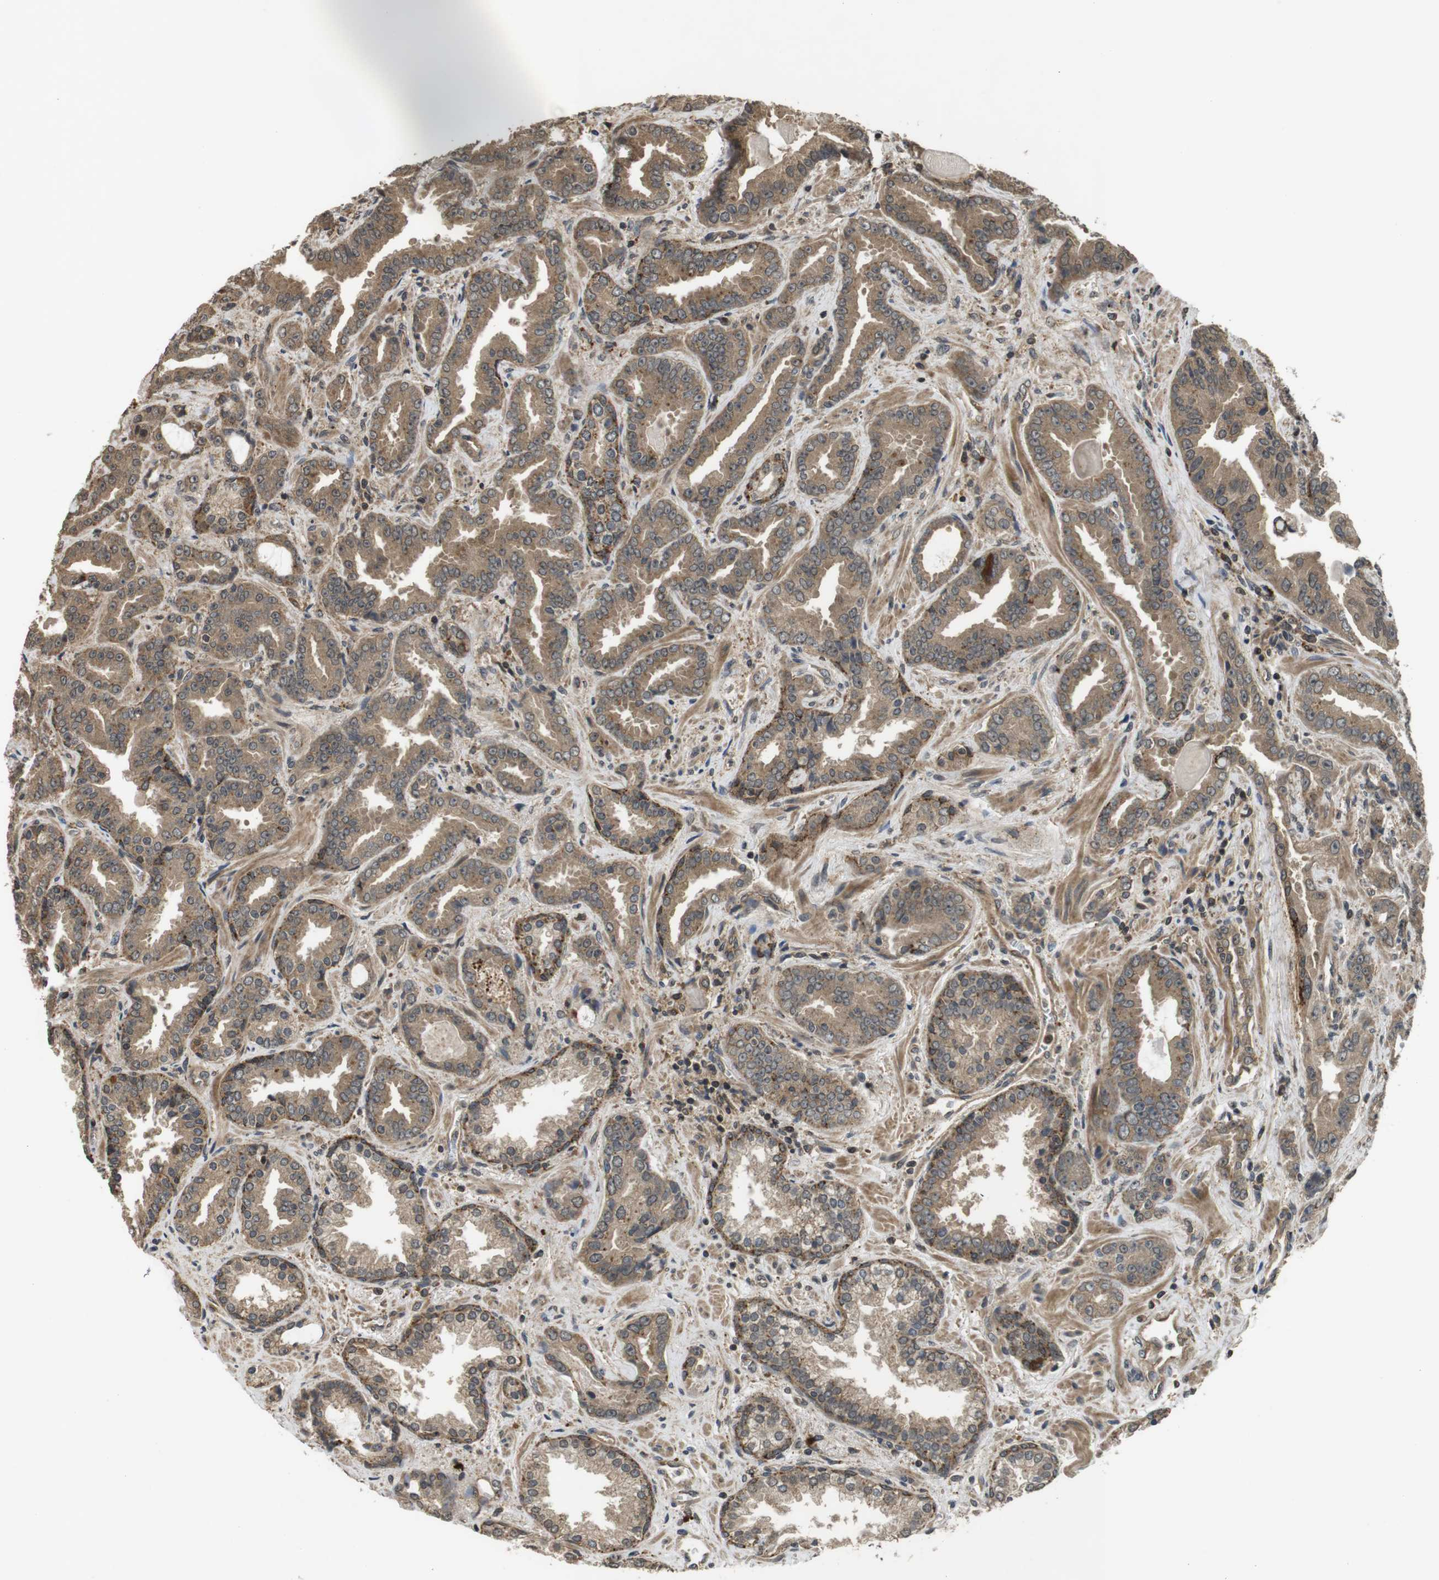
{"staining": {"intensity": "moderate", "quantity": ">75%", "location": "cytoplasmic/membranous"}, "tissue": "prostate cancer", "cell_type": "Tumor cells", "image_type": "cancer", "snomed": [{"axis": "morphology", "description": "Adenocarcinoma, Low grade"}, {"axis": "topography", "description": "Prostate"}], "caption": "The histopathology image exhibits immunohistochemical staining of prostate cancer (adenocarcinoma (low-grade)). There is moderate cytoplasmic/membranous expression is appreciated in about >75% of tumor cells.", "gene": "FZD10", "patient": {"sex": "male", "age": 60}}